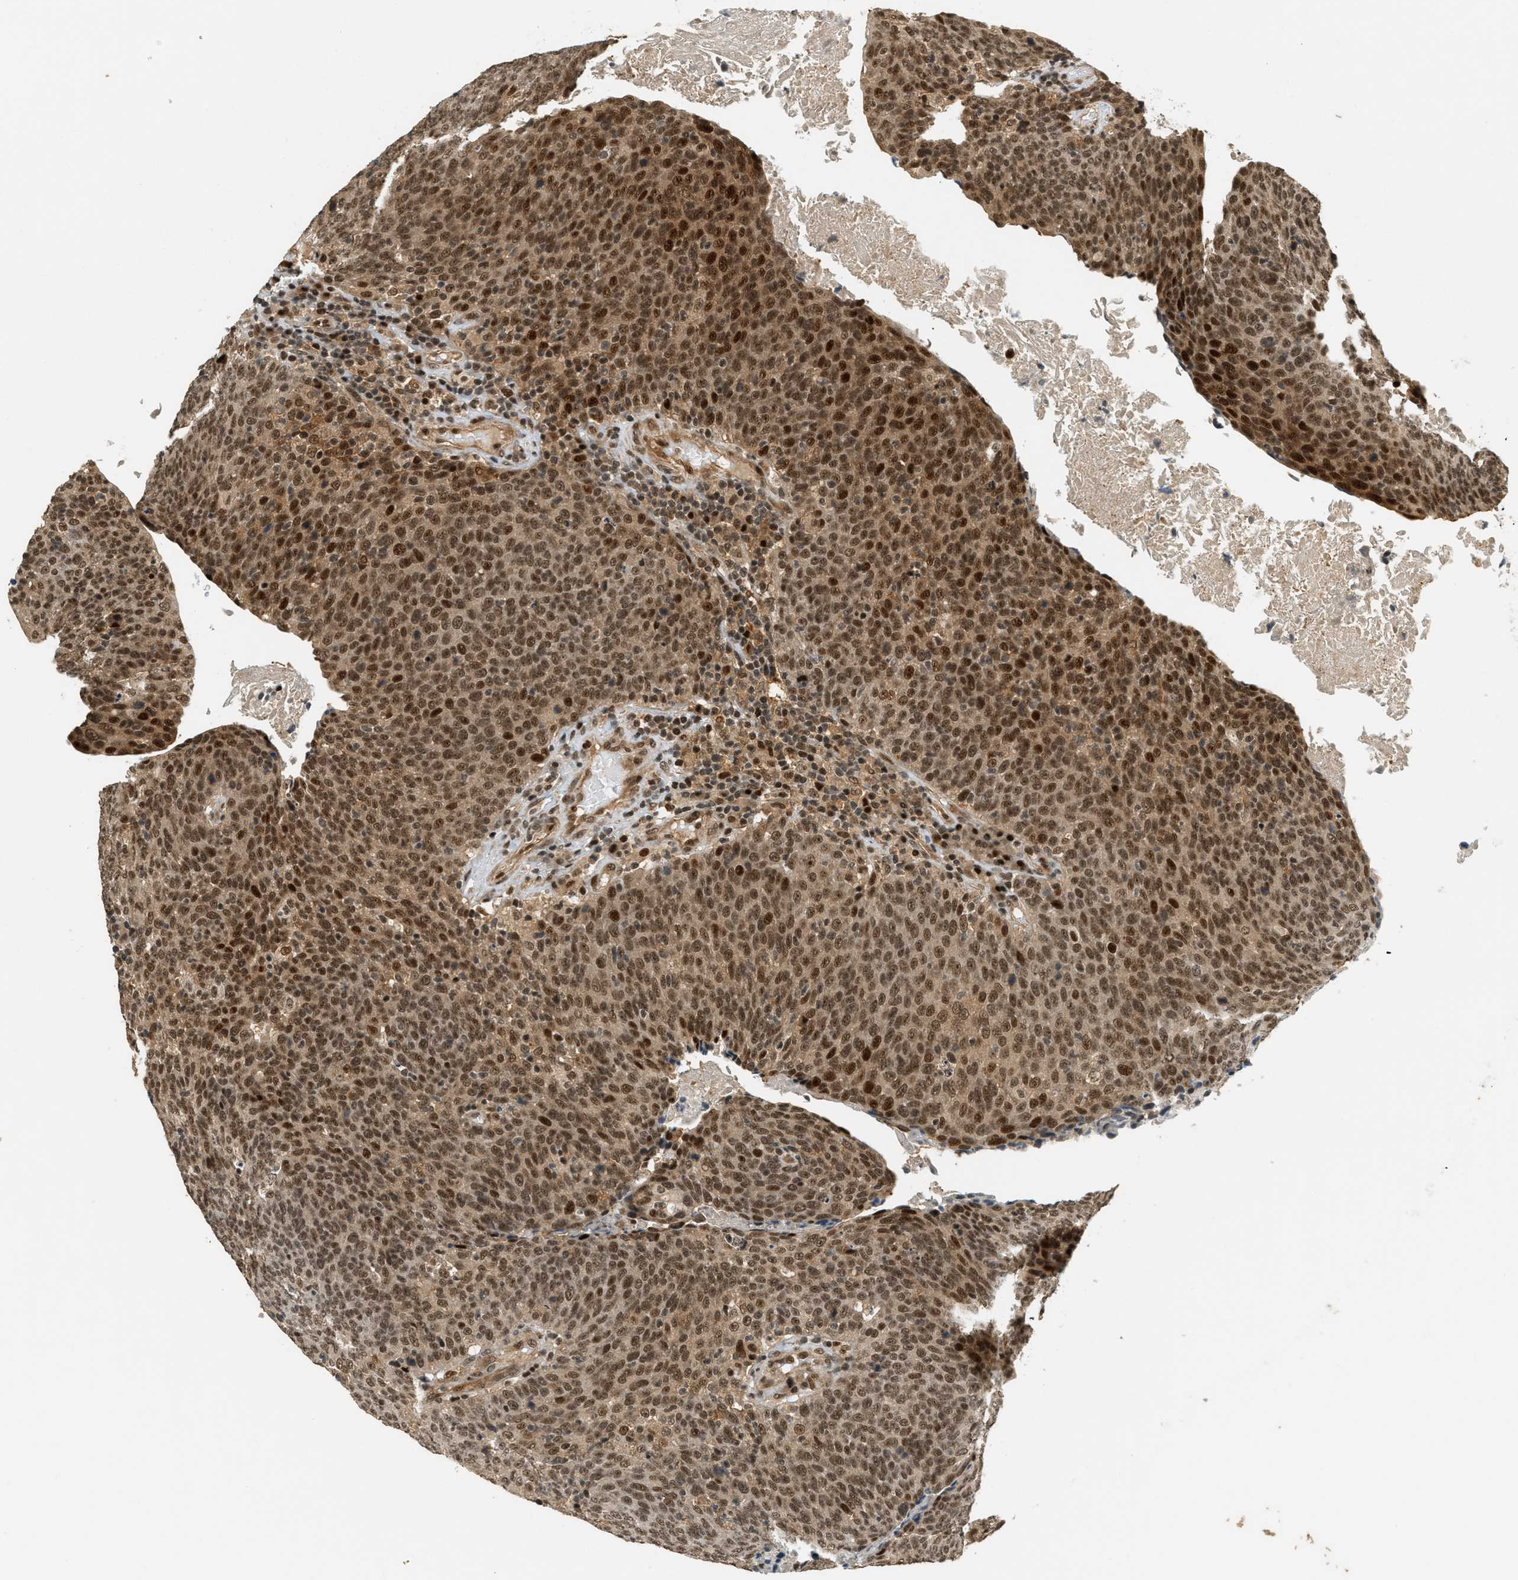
{"staining": {"intensity": "strong", "quantity": ">75%", "location": "cytoplasmic/membranous,nuclear"}, "tissue": "head and neck cancer", "cell_type": "Tumor cells", "image_type": "cancer", "snomed": [{"axis": "morphology", "description": "Squamous cell carcinoma, NOS"}, {"axis": "morphology", "description": "Squamous cell carcinoma, metastatic, NOS"}, {"axis": "topography", "description": "Lymph node"}, {"axis": "topography", "description": "Head-Neck"}], "caption": "High-magnification brightfield microscopy of head and neck cancer (squamous cell carcinoma) stained with DAB (3,3'-diaminobenzidine) (brown) and counterstained with hematoxylin (blue). tumor cells exhibit strong cytoplasmic/membranous and nuclear expression is present in approximately>75% of cells. (Stains: DAB (3,3'-diaminobenzidine) in brown, nuclei in blue, Microscopy: brightfield microscopy at high magnification).", "gene": "FOXM1", "patient": {"sex": "male", "age": 62}}